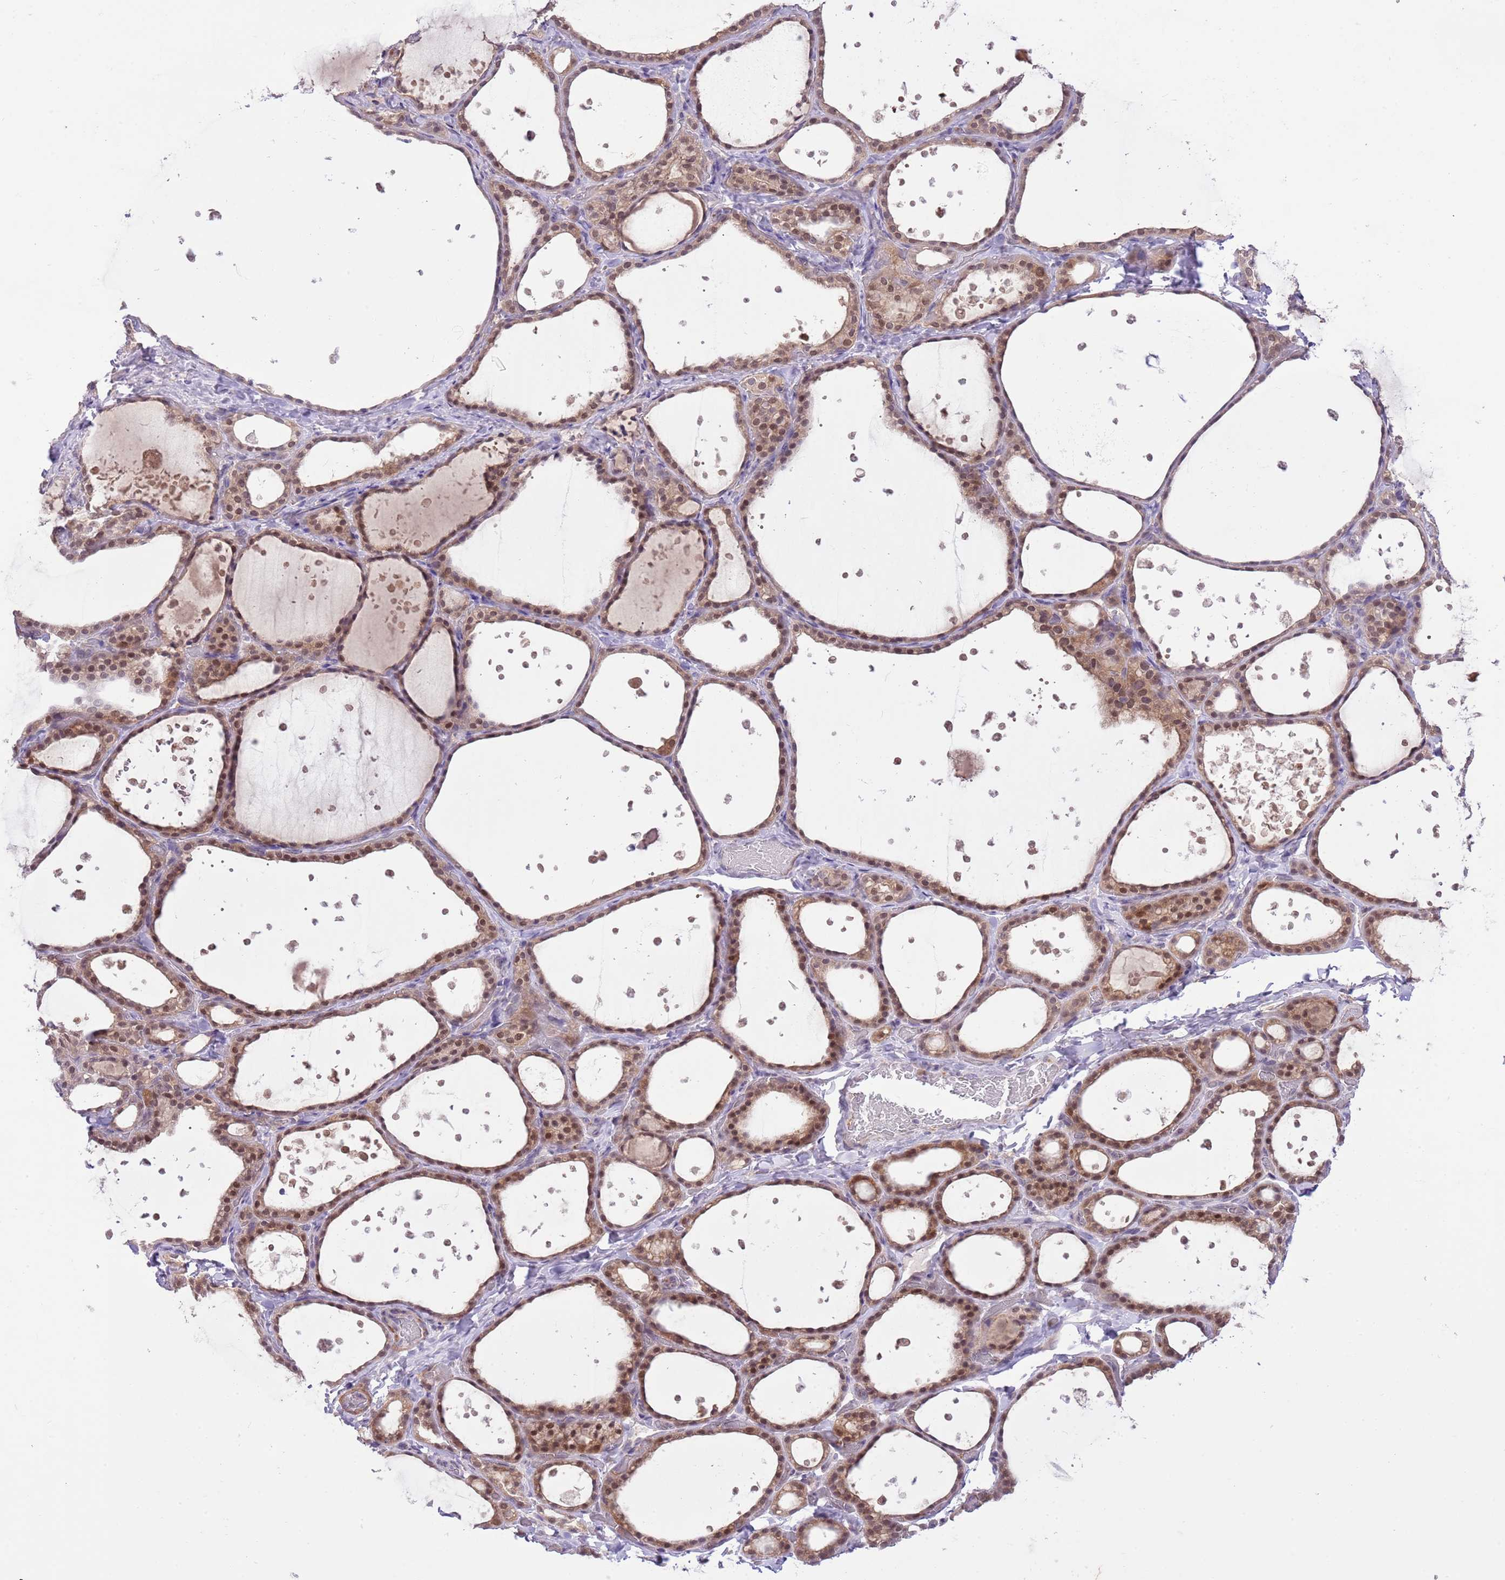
{"staining": {"intensity": "moderate", "quantity": ">75%", "location": "cytoplasmic/membranous,nuclear"}, "tissue": "thyroid gland", "cell_type": "Glandular cells", "image_type": "normal", "snomed": [{"axis": "morphology", "description": "Normal tissue, NOS"}, {"axis": "topography", "description": "Thyroid gland"}], "caption": "Human thyroid gland stained for a protein (brown) displays moderate cytoplasmic/membranous,nuclear positive staining in about >75% of glandular cells.", "gene": "GALK2", "patient": {"sex": "female", "age": 44}}